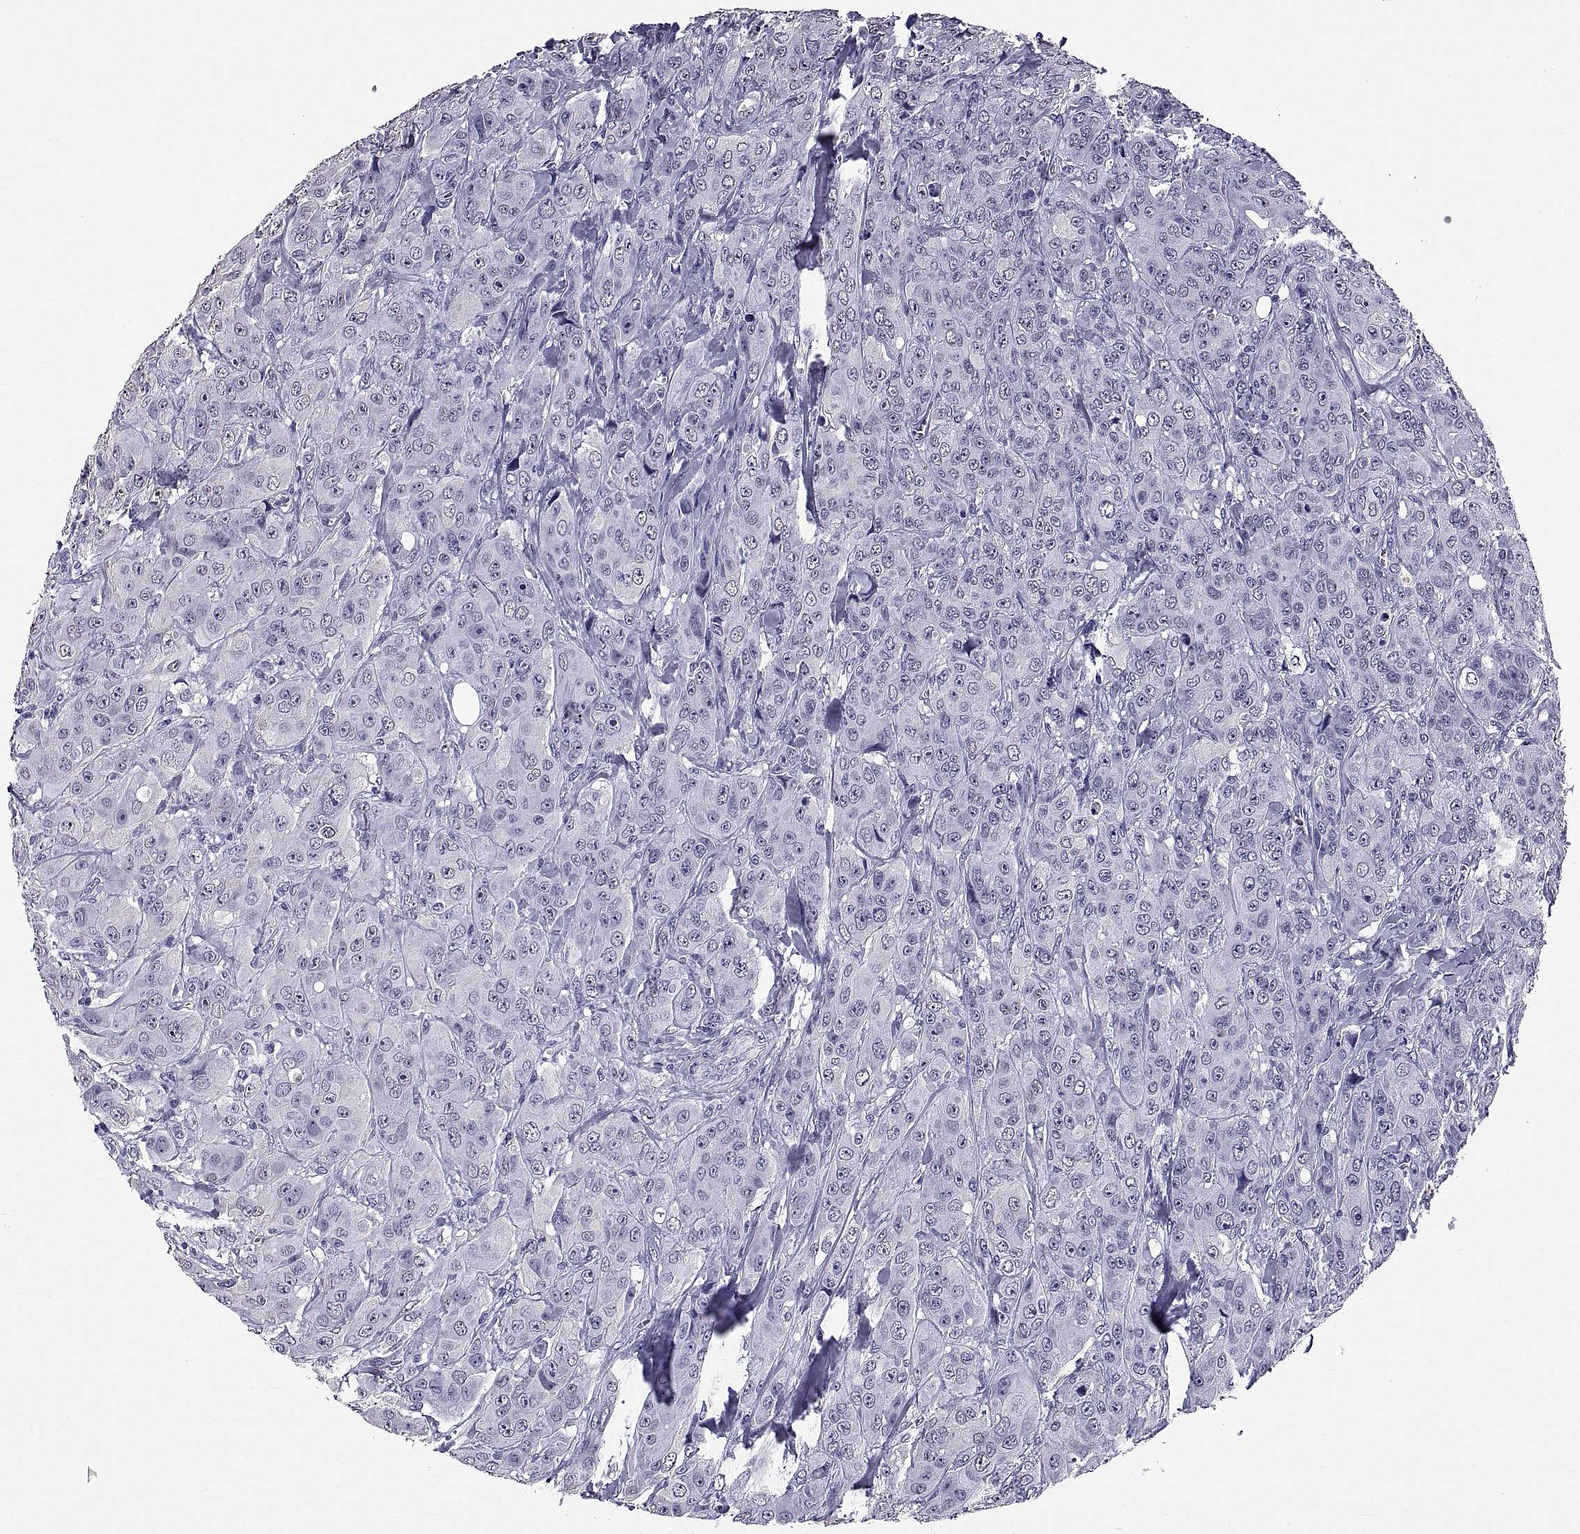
{"staining": {"intensity": "negative", "quantity": "none", "location": "none"}, "tissue": "breast cancer", "cell_type": "Tumor cells", "image_type": "cancer", "snomed": [{"axis": "morphology", "description": "Duct carcinoma"}, {"axis": "topography", "description": "Breast"}], "caption": "The IHC histopathology image has no significant staining in tumor cells of breast cancer tissue.", "gene": "TGFBR3L", "patient": {"sex": "female", "age": 43}}